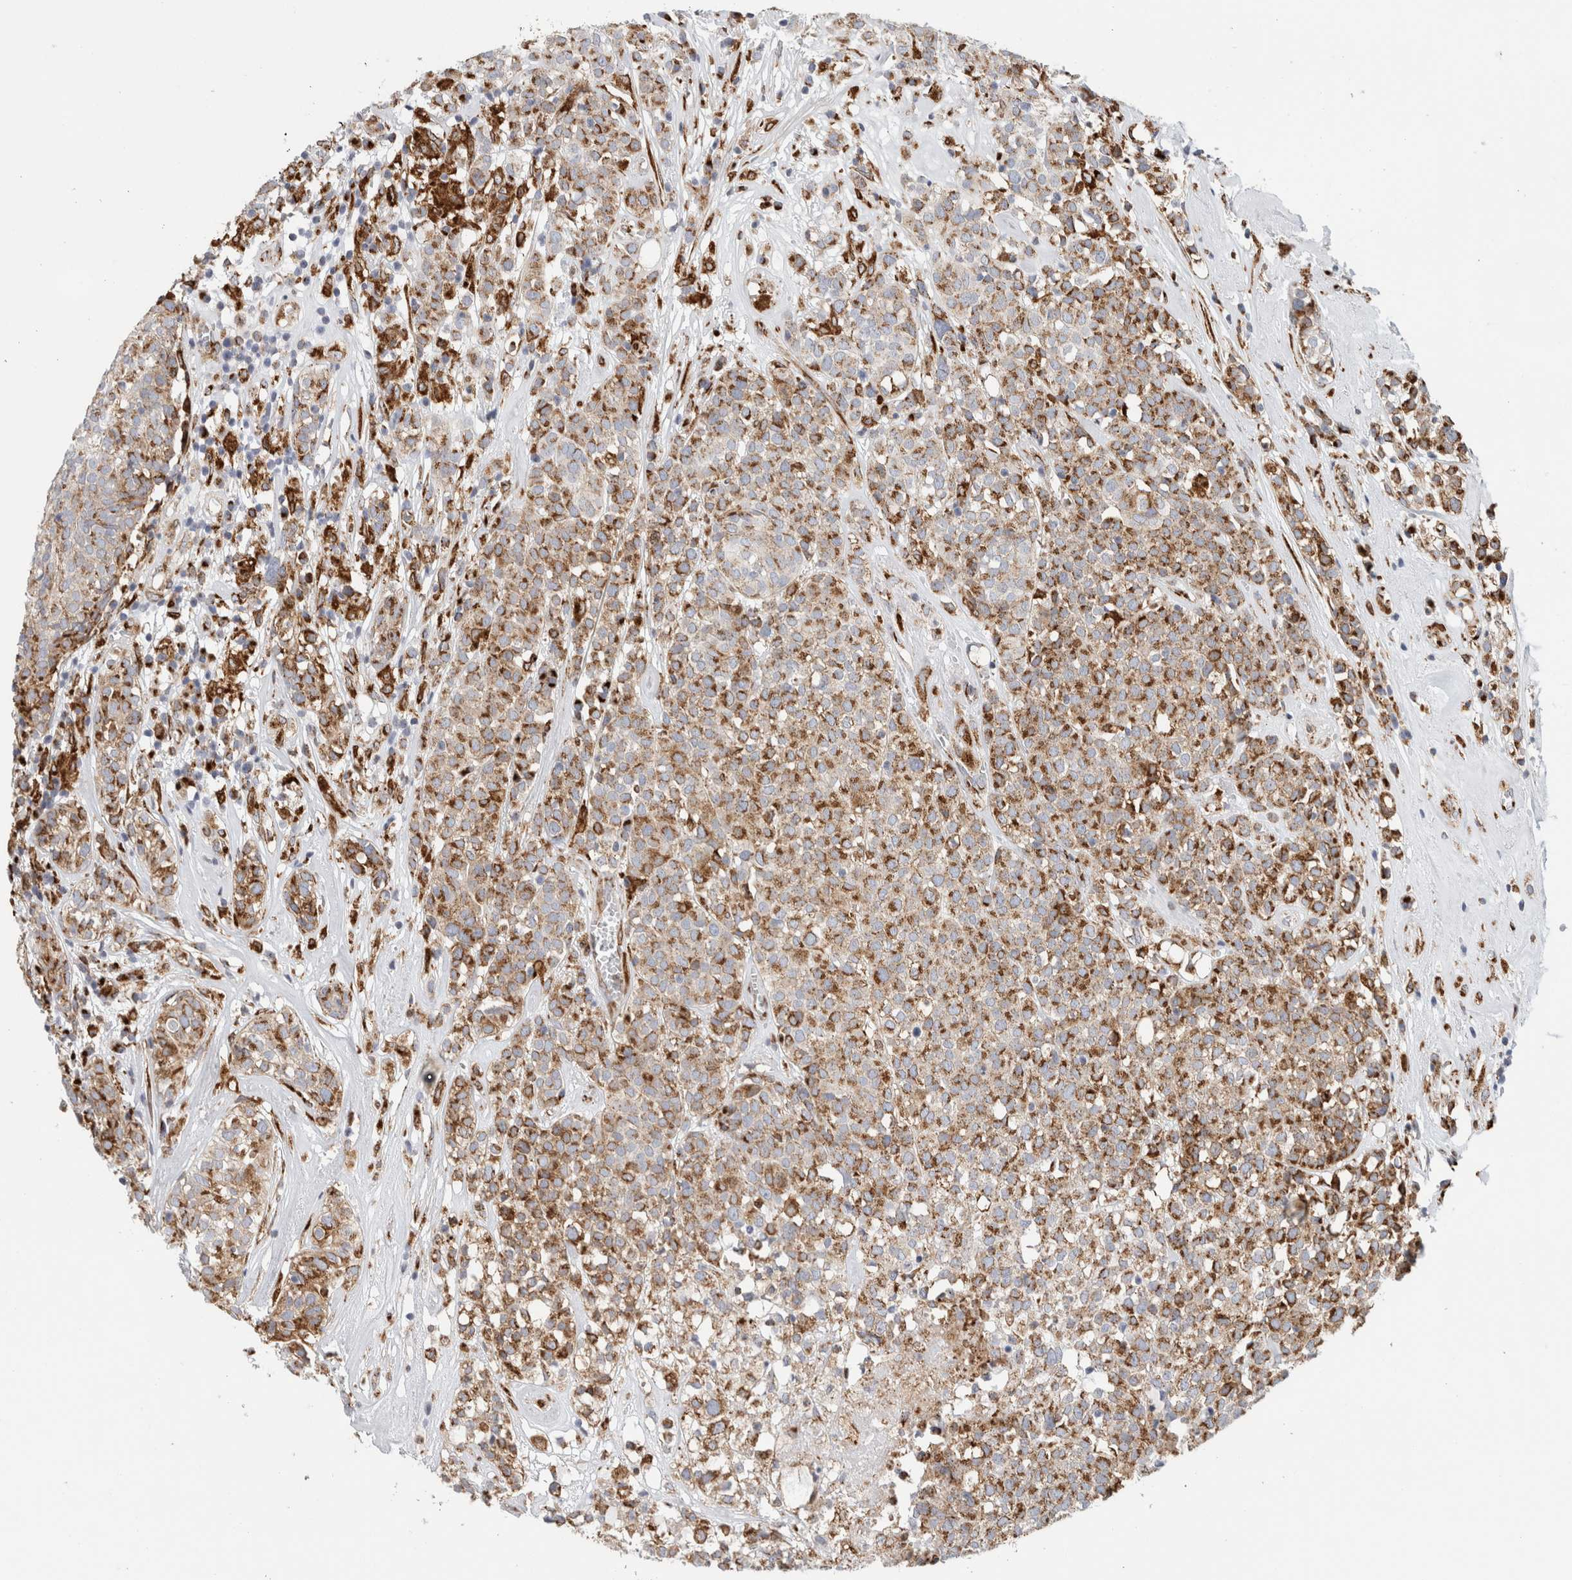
{"staining": {"intensity": "moderate", "quantity": ">75%", "location": "cytoplasmic/membranous"}, "tissue": "head and neck cancer", "cell_type": "Tumor cells", "image_type": "cancer", "snomed": [{"axis": "morphology", "description": "Adenocarcinoma, NOS"}, {"axis": "topography", "description": "Salivary gland"}, {"axis": "topography", "description": "Head-Neck"}], "caption": "Immunohistochemical staining of human head and neck adenocarcinoma exhibits medium levels of moderate cytoplasmic/membranous staining in approximately >75% of tumor cells. (IHC, brightfield microscopy, high magnification).", "gene": "MCFD2", "patient": {"sex": "female", "age": 65}}